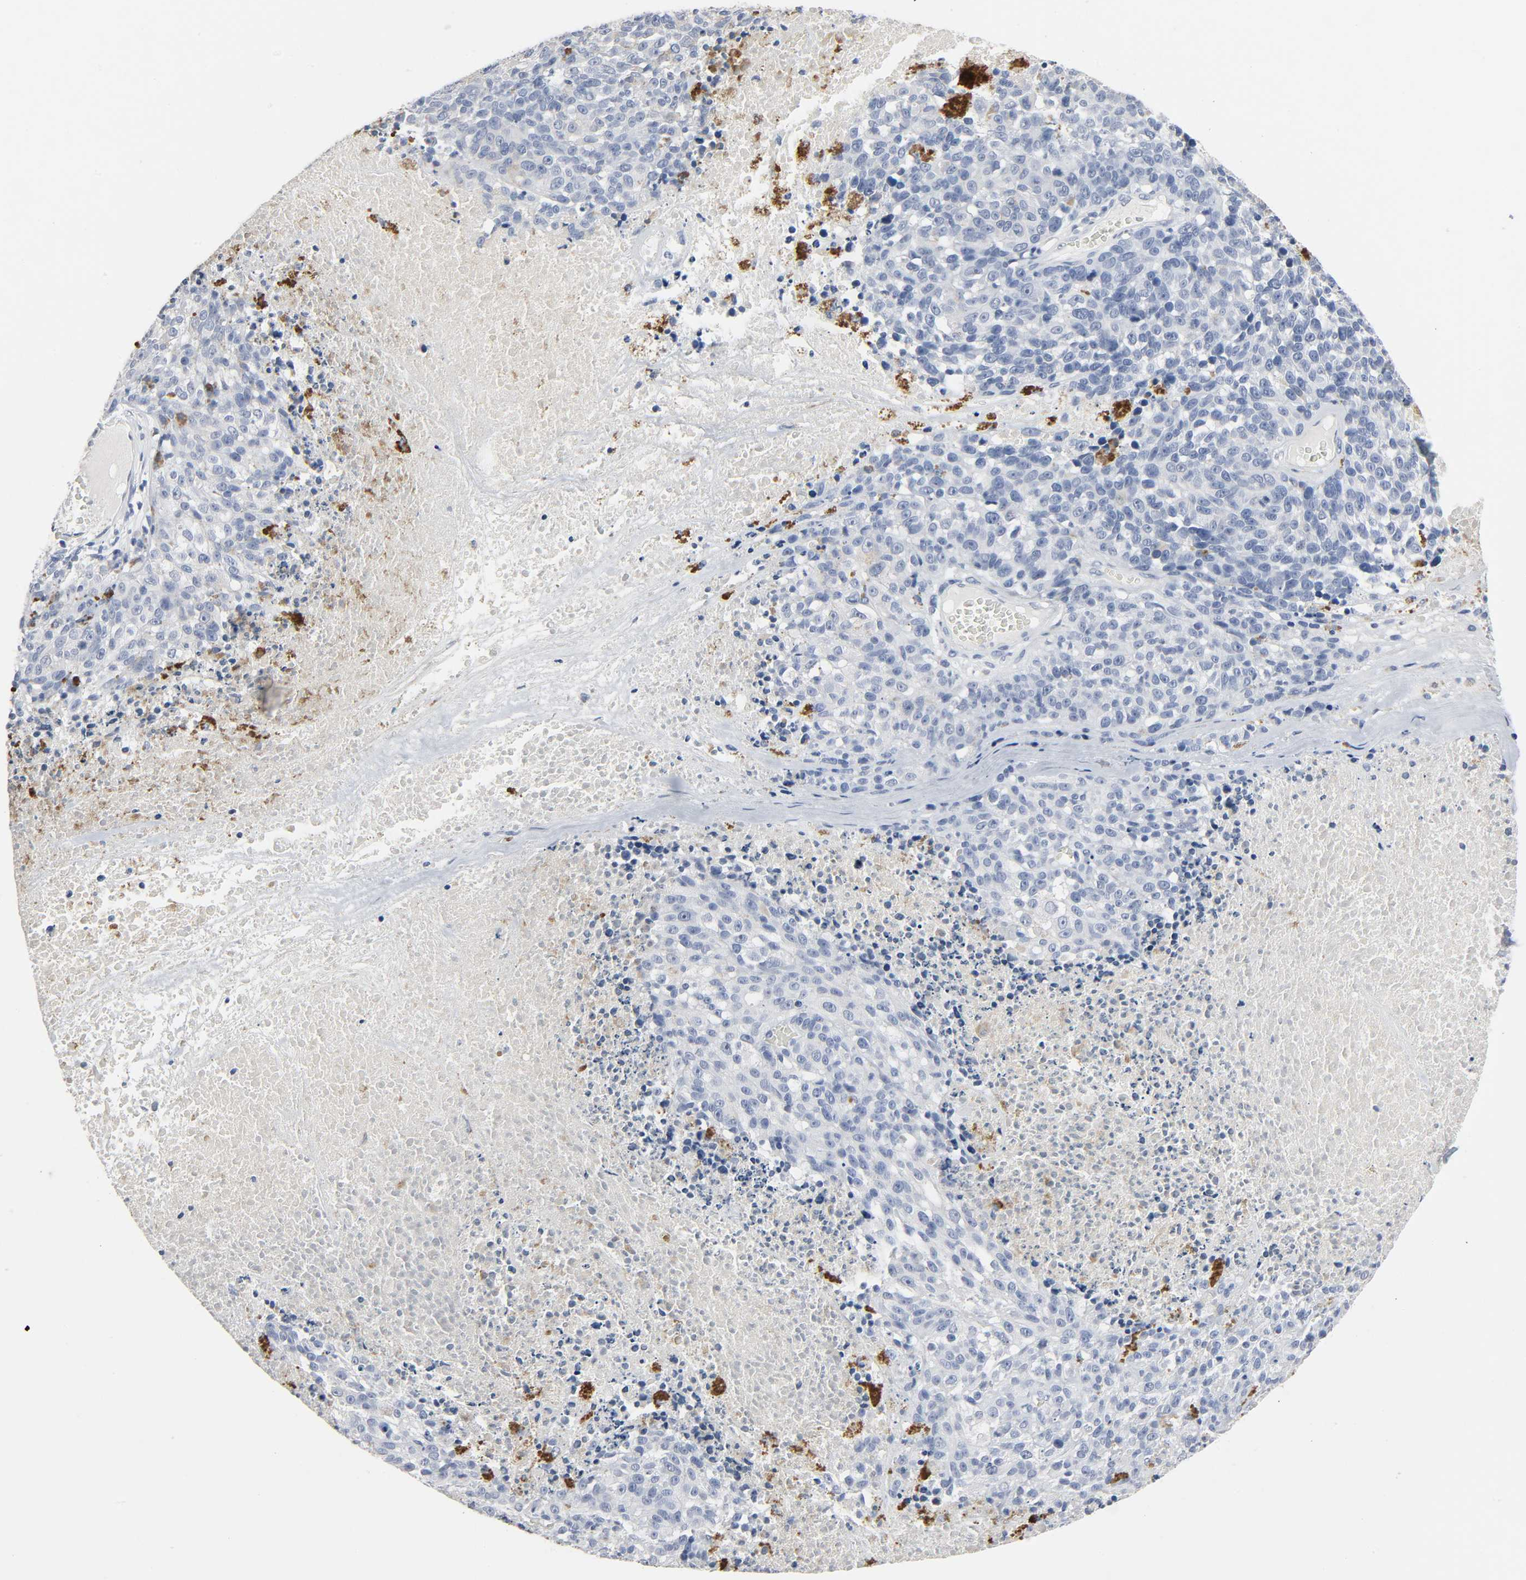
{"staining": {"intensity": "negative", "quantity": "none", "location": "none"}, "tissue": "melanoma", "cell_type": "Tumor cells", "image_type": "cancer", "snomed": [{"axis": "morphology", "description": "Malignant melanoma, Metastatic site"}, {"axis": "topography", "description": "Cerebral cortex"}], "caption": "Histopathology image shows no protein positivity in tumor cells of melanoma tissue.", "gene": "FBLN5", "patient": {"sex": "female", "age": 52}}